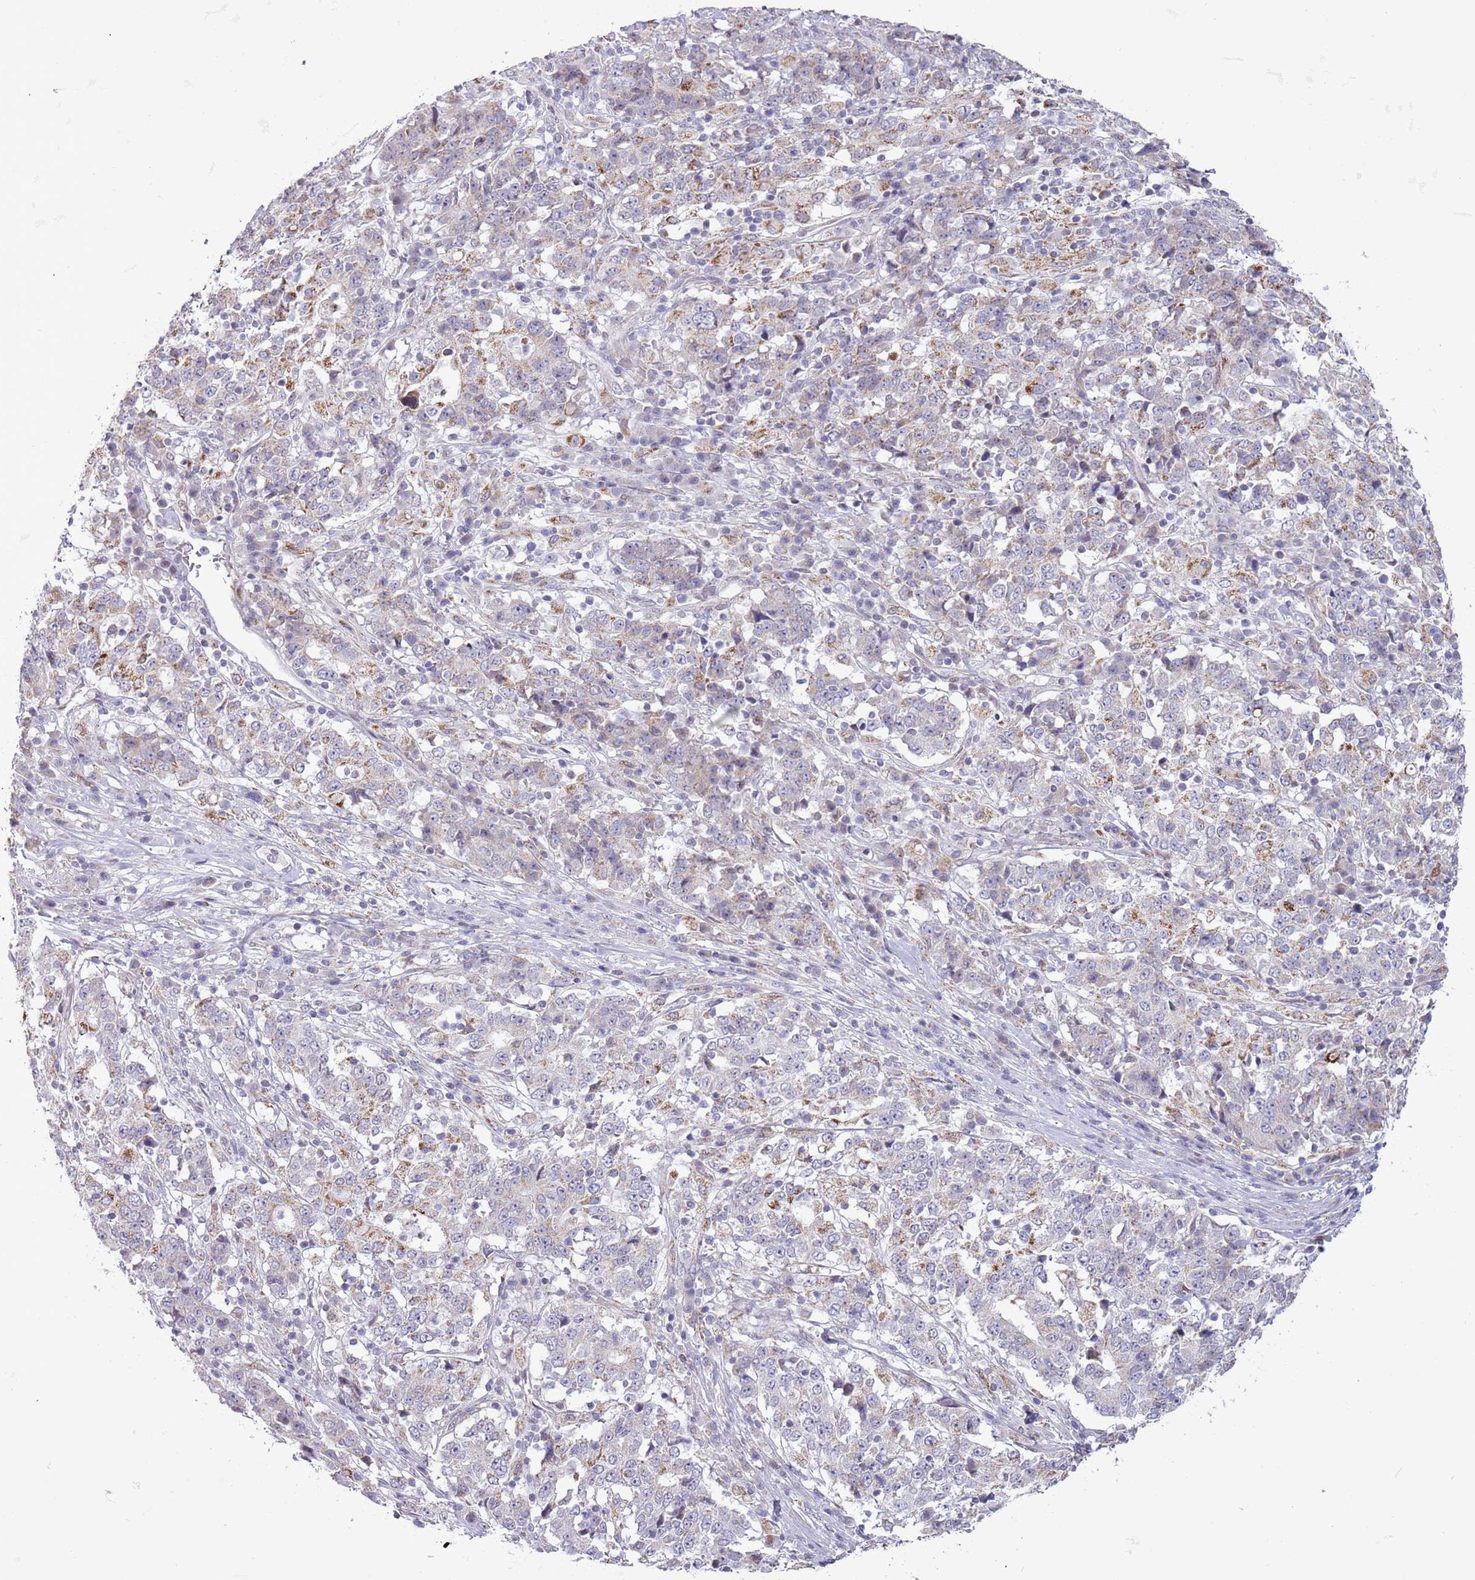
{"staining": {"intensity": "moderate", "quantity": "<25%", "location": "cytoplasmic/membranous"}, "tissue": "stomach cancer", "cell_type": "Tumor cells", "image_type": "cancer", "snomed": [{"axis": "morphology", "description": "Adenocarcinoma, NOS"}, {"axis": "topography", "description": "Stomach"}], "caption": "Human adenocarcinoma (stomach) stained with a brown dye demonstrates moderate cytoplasmic/membranous positive staining in approximately <25% of tumor cells.", "gene": "MLLT11", "patient": {"sex": "male", "age": 59}}